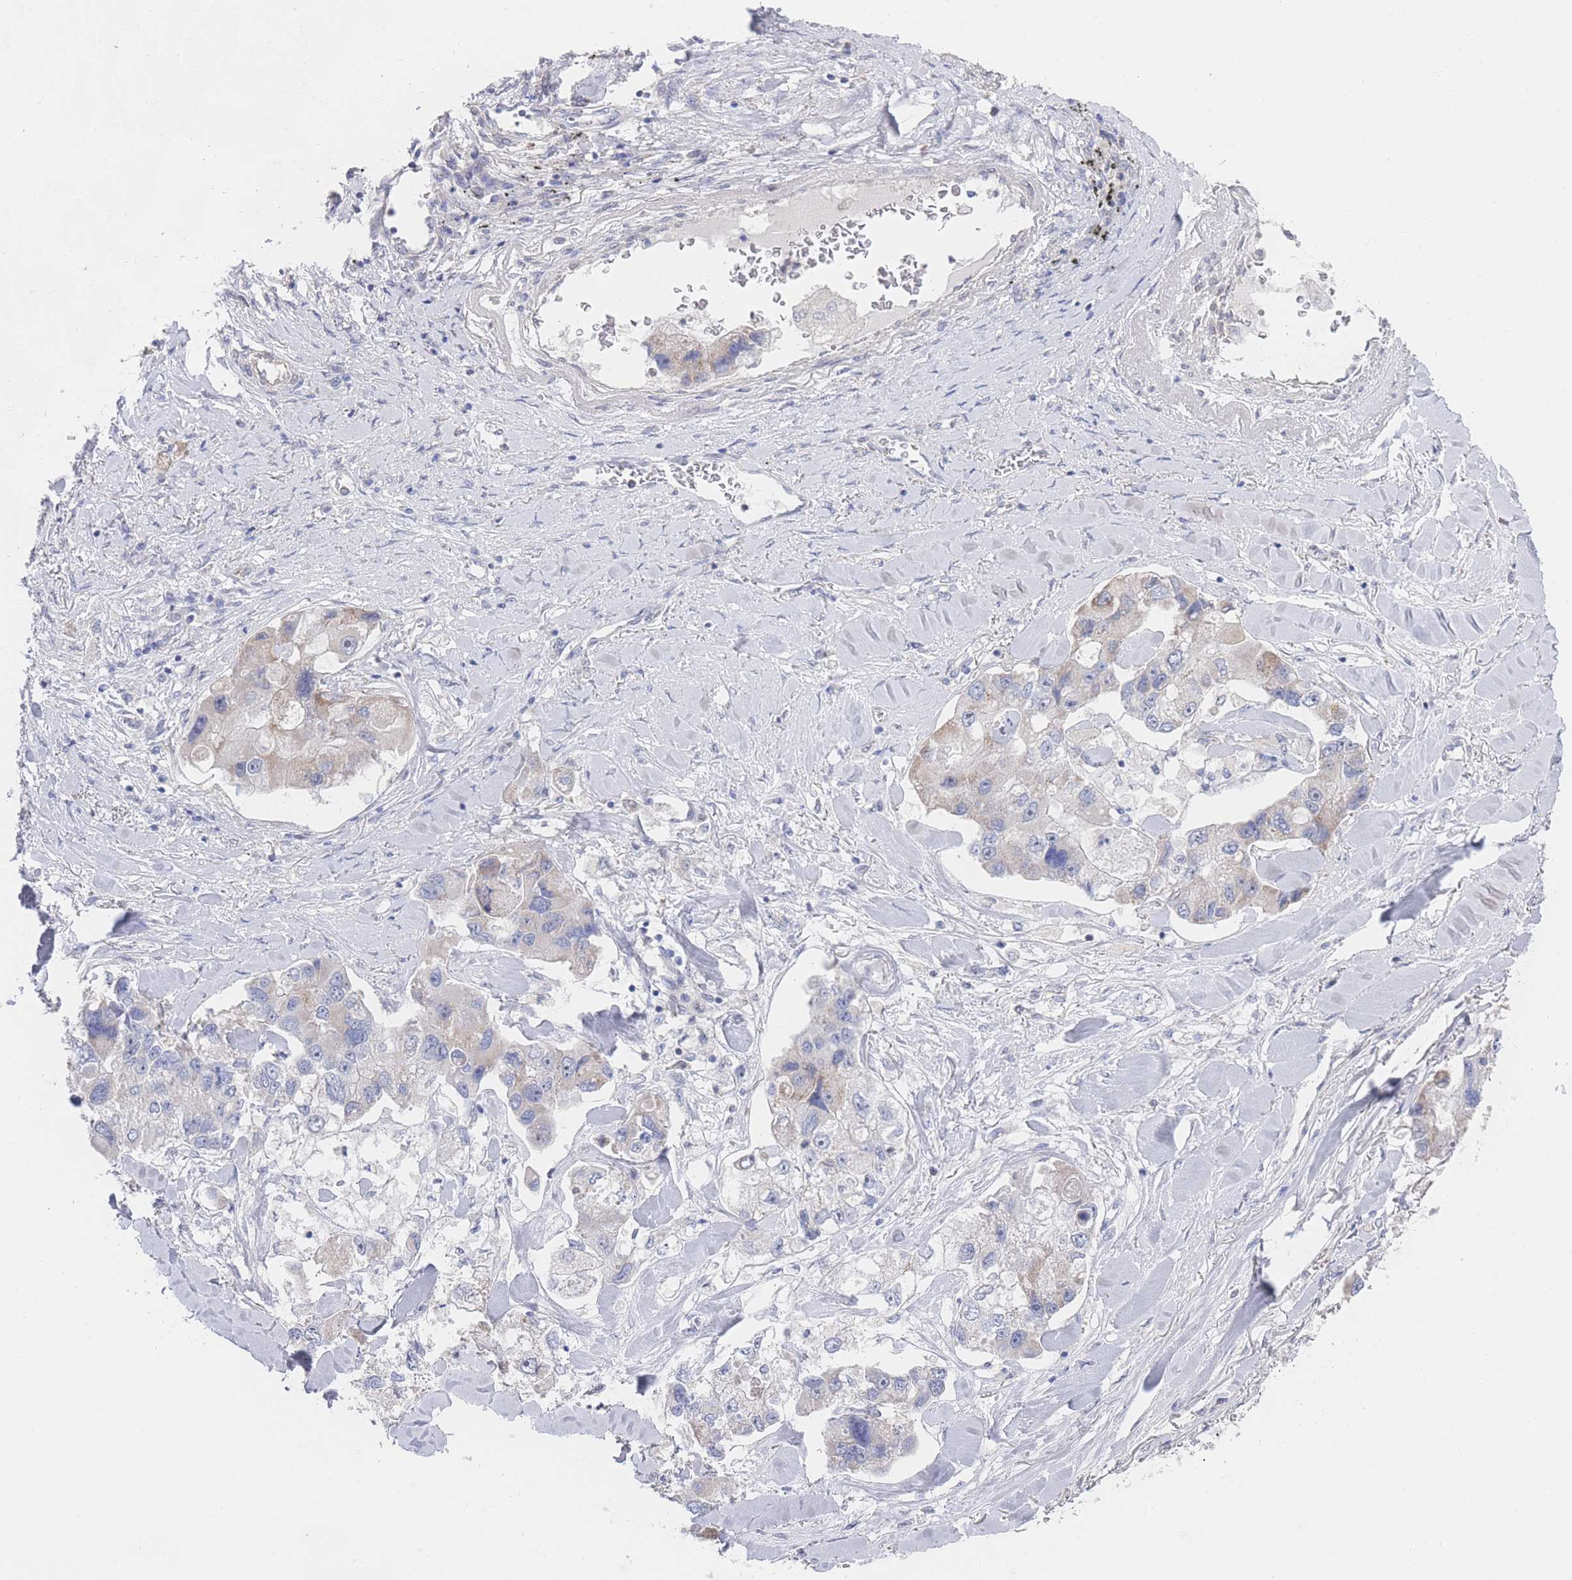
{"staining": {"intensity": "weak", "quantity": "<25%", "location": "cytoplasmic/membranous"}, "tissue": "lung cancer", "cell_type": "Tumor cells", "image_type": "cancer", "snomed": [{"axis": "morphology", "description": "Adenocarcinoma, NOS"}, {"axis": "topography", "description": "Lung"}], "caption": "High magnification brightfield microscopy of adenocarcinoma (lung) stained with DAB (3,3'-diaminobenzidine) (brown) and counterstained with hematoxylin (blue): tumor cells show no significant positivity. (DAB (3,3'-diaminobenzidine) immunohistochemistry (IHC) with hematoxylin counter stain).", "gene": "ZNF142", "patient": {"sex": "female", "age": 54}}